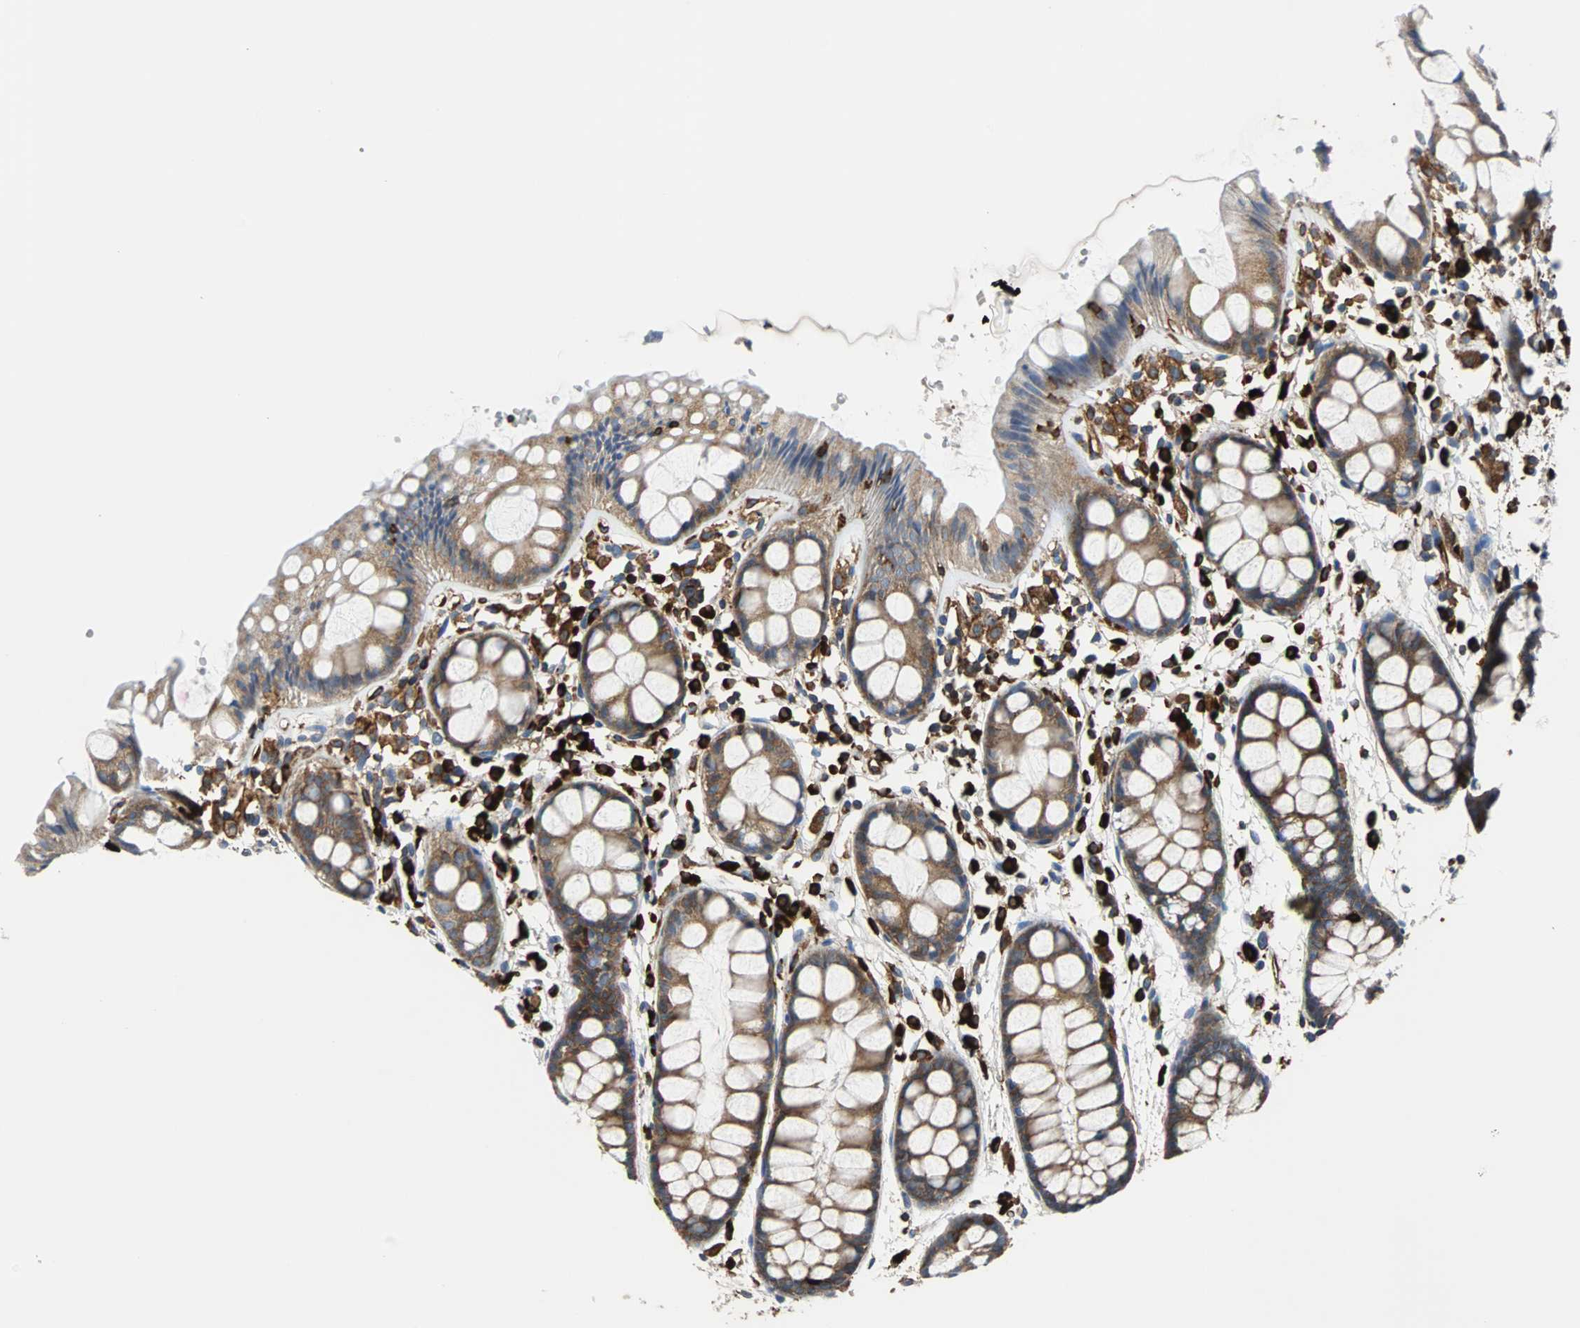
{"staining": {"intensity": "moderate", "quantity": ">75%", "location": "cytoplasmic/membranous"}, "tissue": "rectum", "cell_type": "Glandular cells", "image_type": "normal", "snomed": [{"axis": "morphology", "description": "Normal tissue, NOS"}, {"axis": "topography", "description": "Rectum"}], "caption": "This image displays immunohistochemistry (IHC) staining of unremarkable rectum, with medium moderate cytoplasmic/membranous expression in about >75% of glandular cells.", "gene": "PLCG2", "patient": {"sex": "female", "age": 66}}